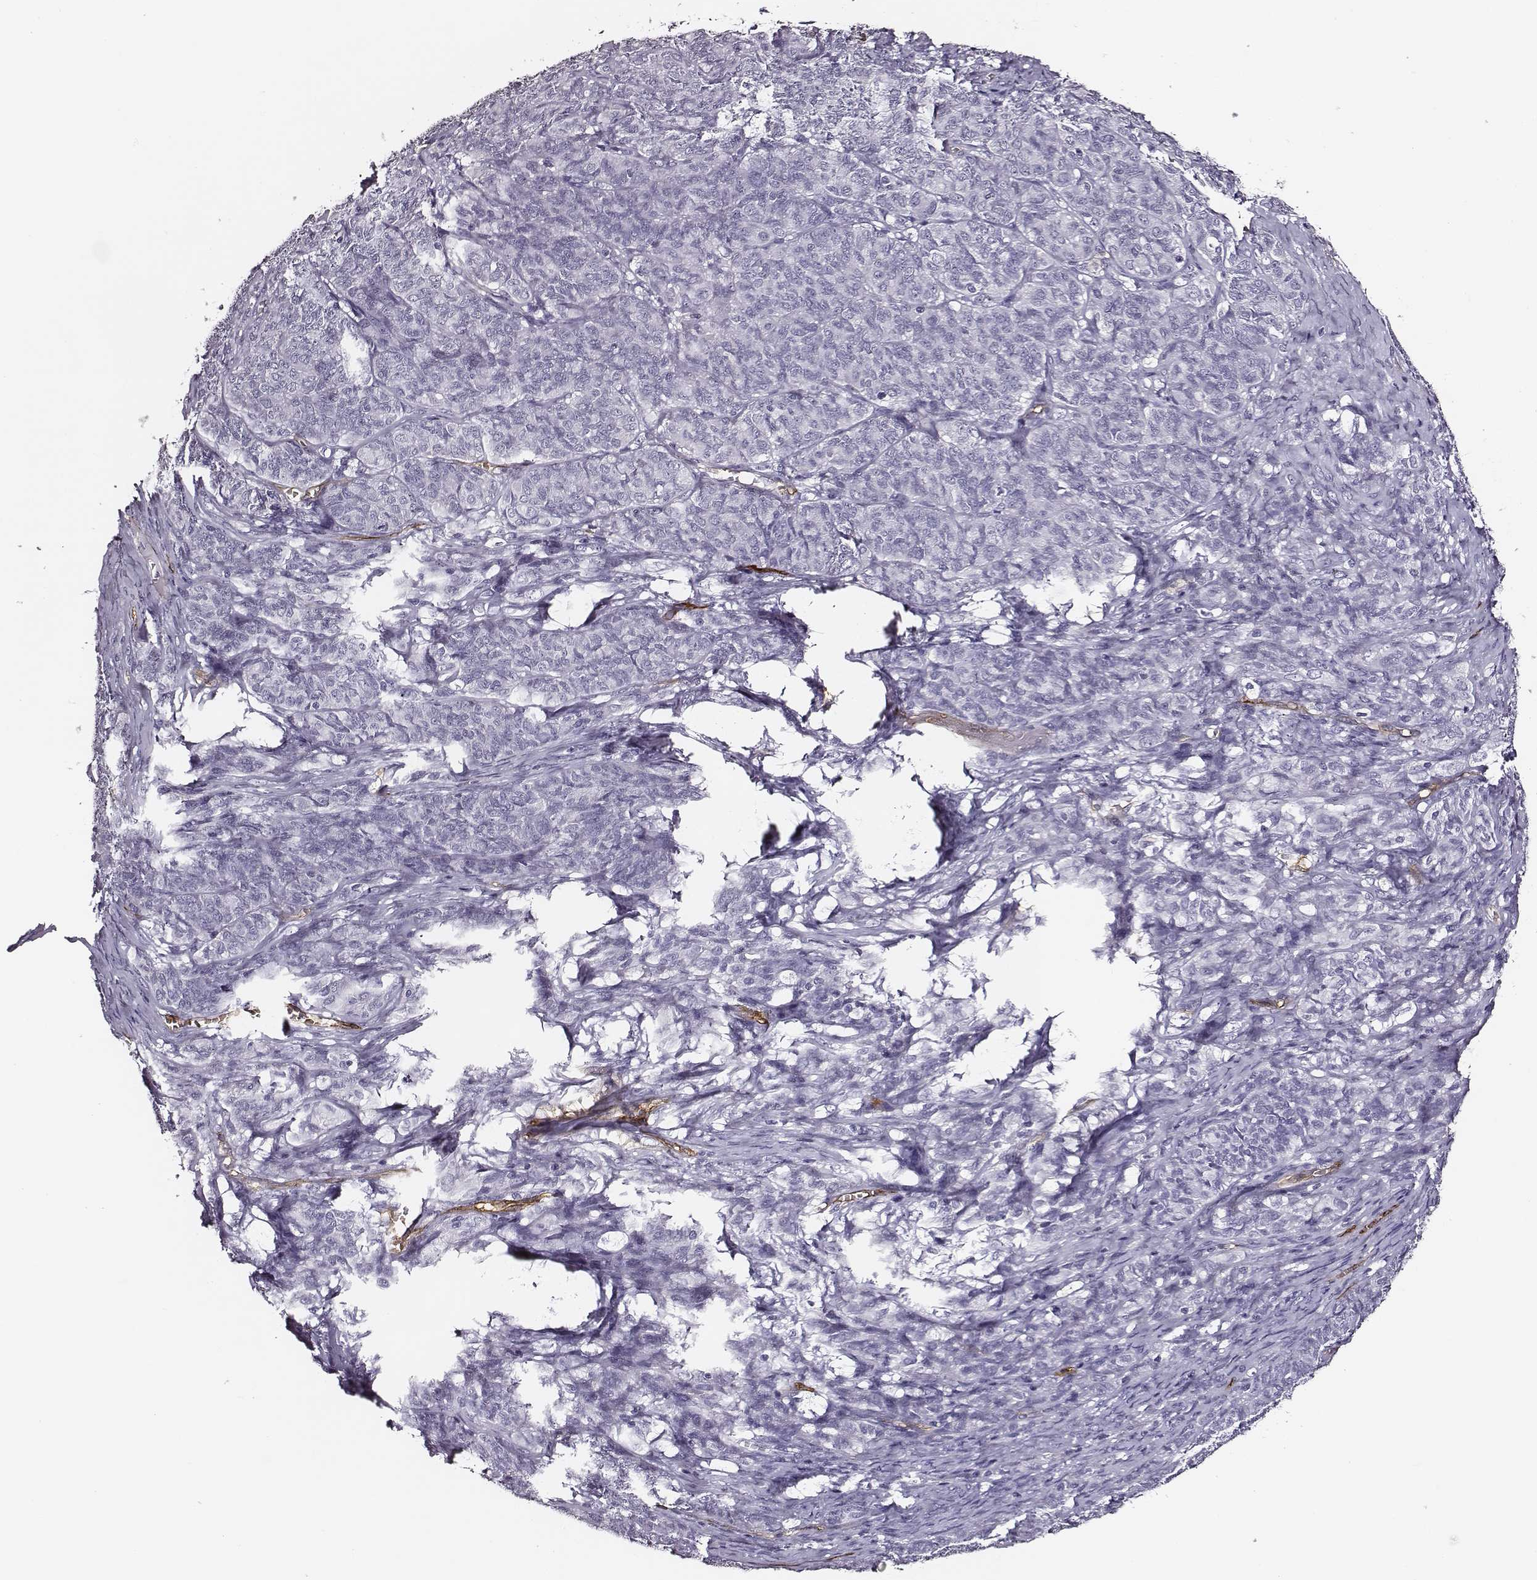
{"staining": {"intensity": "negative", "quantity": "none", "location": "none"}, "tissue": "ovarian cancer", "cell_type": "Tumor cells", "image_type": "cancer", "snomed": [{"axis": "morphology", "description": "Carcinoma, endometroid"}, {"axis": "topography", "description": "Ovary"}], "caption": "Immunohistochemistry (IHC) micrograph of neoplastic tissue: human ovarian cancer stained with DAB (3,3'-diaminobenzidine) reveals no significant protein staining in tumor cells. (Immunohistochemistry, brightfield microscopy, high magnification).", "gene": "DPEP1", "patient": {"sex": "female", "age": 80}}